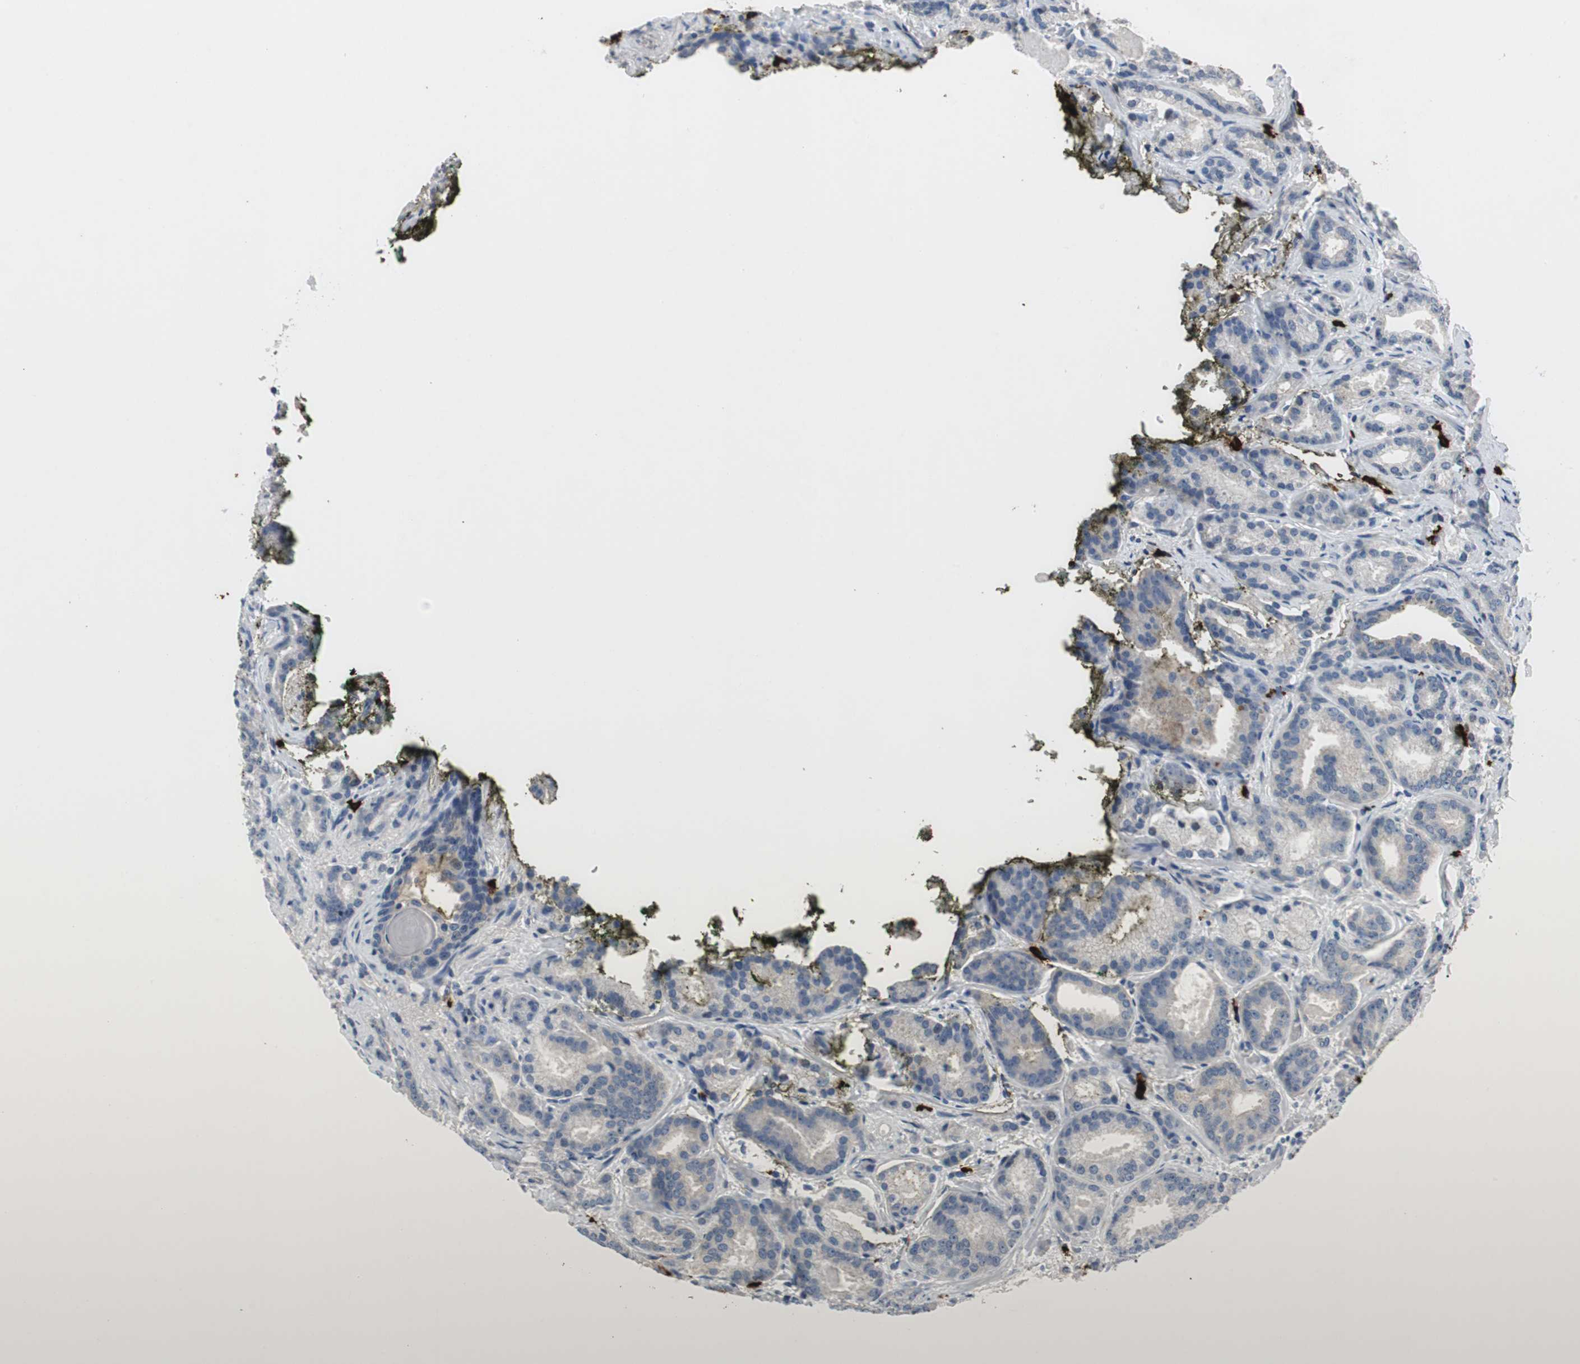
{"staining": {"intensity": "negative", "quantity": "none", "location": "none"}, "tissue": "prostate cancer", "cell_type": "Tumor cells", "image_type": "cancer", "snomed": [{"axis": "morphology", "description": "Adenocarcinoma, Low grade"}, {"axis": "topography", "description": "Prostate"}], "caption": "This image is of prostate cancer stained with immunohistochemistry to label a protein in brown with the nuclei are counter-stained blue. There is no positivity in tumor cells.", "gene": "CPA3", "patient": {"sex": "male", "age": 63}}